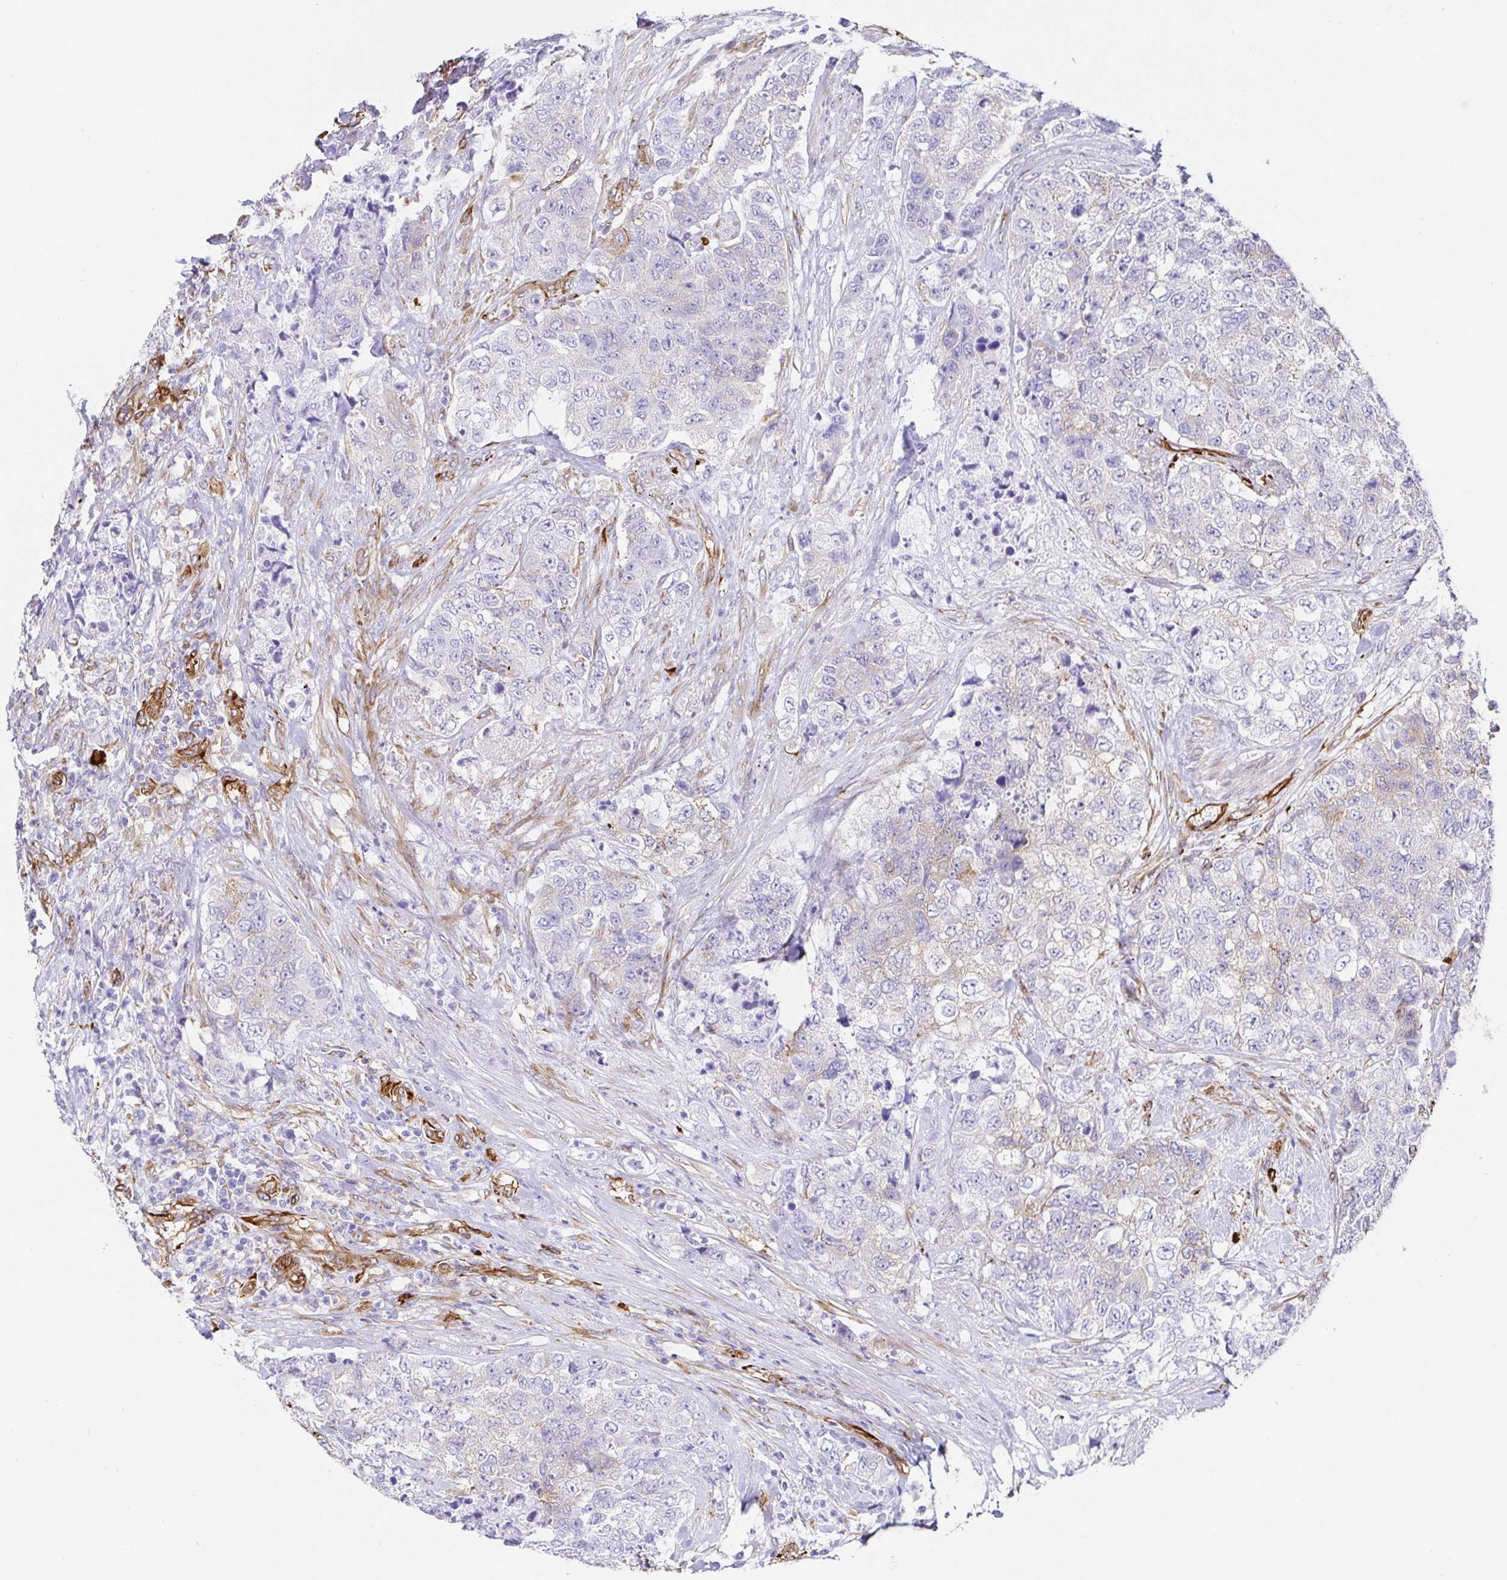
{"staining": {"intensity": "negative", "quantity": "none", "location": "none"}, "tissue": "urothelial cancer", "cell_type": "Tumor cells", "image_type": "cancer", "snomed": [{"axis": "morphology", "description": "Urothelial carcinoma, High grade"}, {"axis": "topography", "description": "Urinary bladder"}], "caption": "An image of human urothelial cancer is negative for staining in tumor cells.", "gene": "DOCK1", "patient": {"sex": "female", "age": 78}}